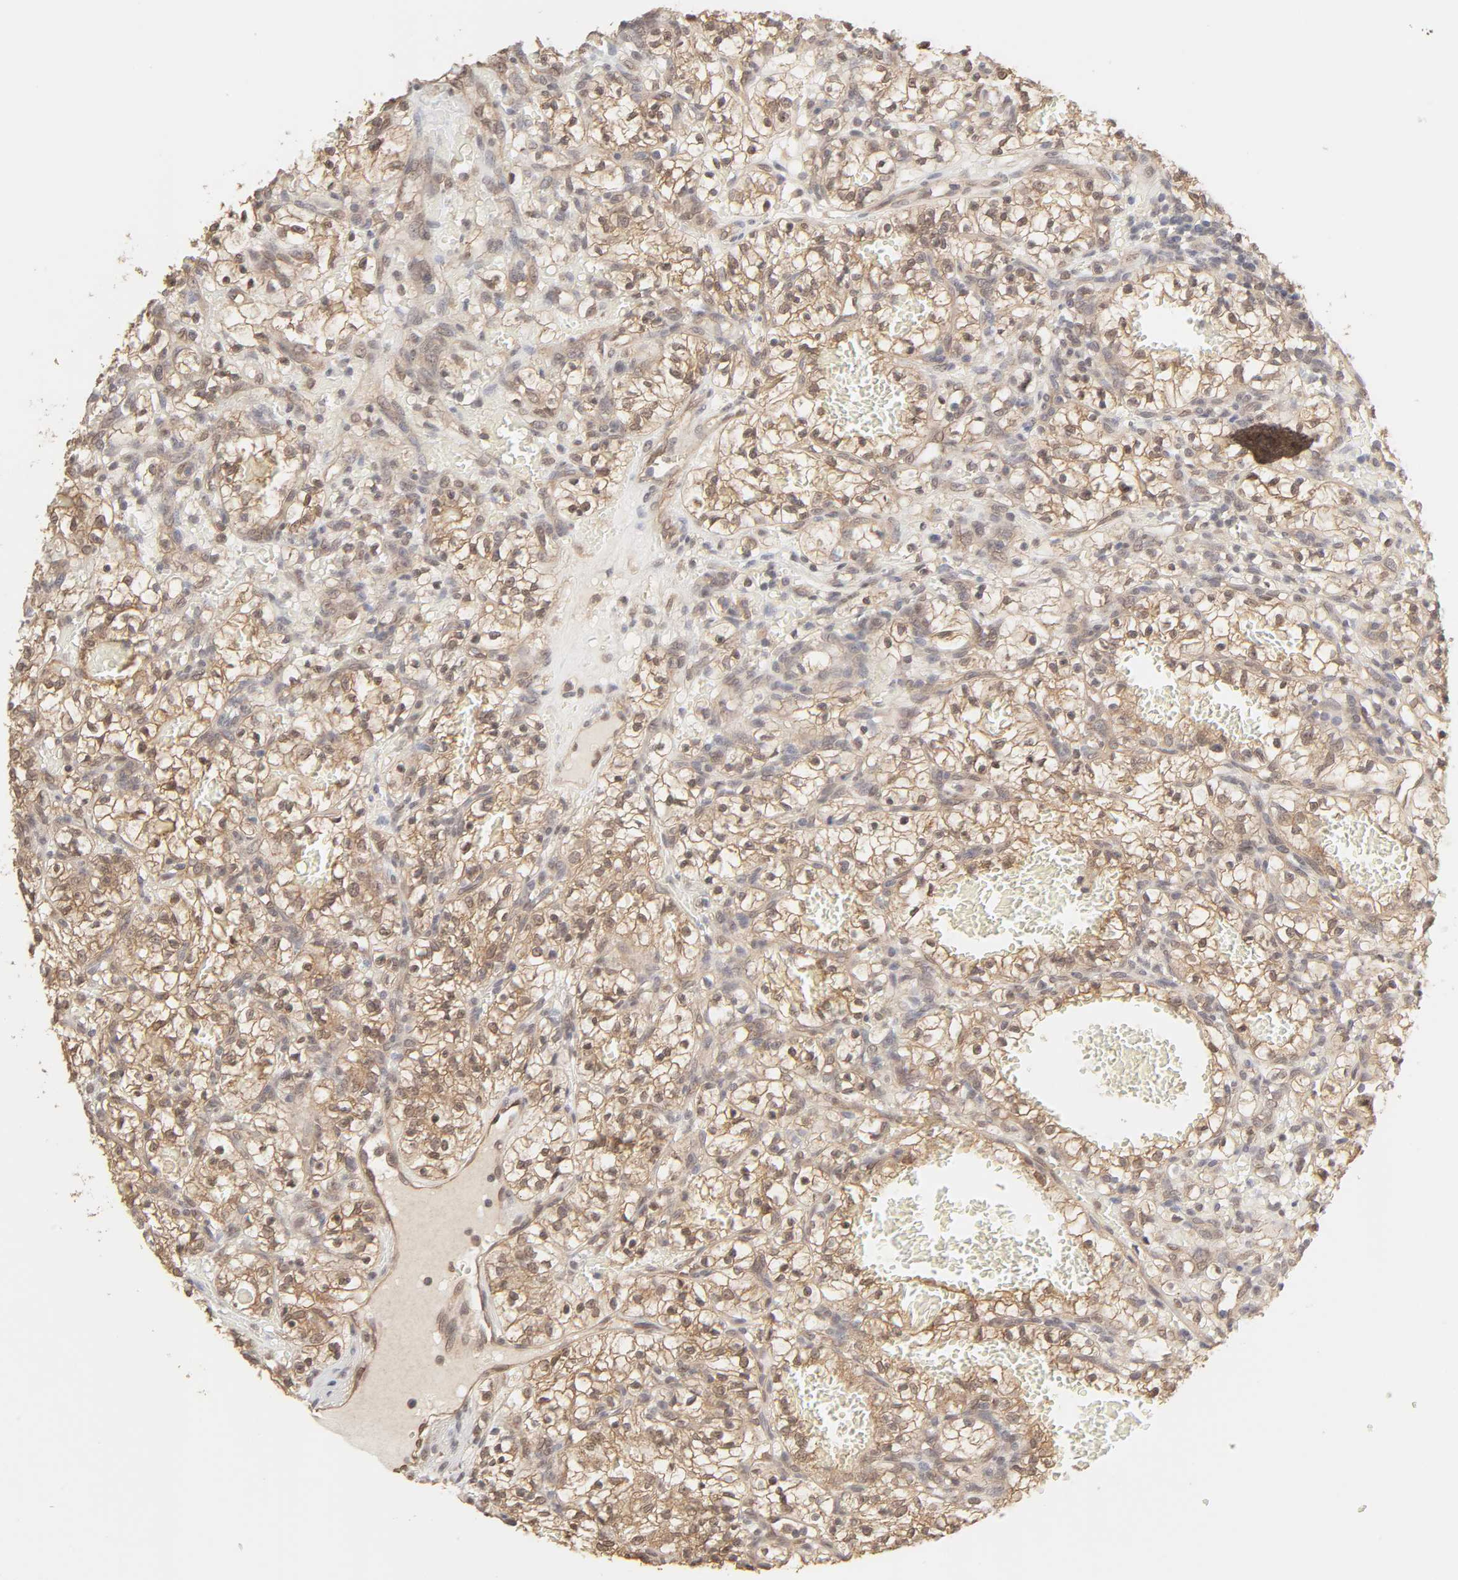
{"staining": {"intensity": "moderate", "quantity": ">75%", "location": "cytoplasmic/membranous"}, "tissue": "renal cancer", "cell_type": "Tumor cells", "image_type": "cancer", "snomed": [{"axis": "morphology", "description": "Adenocarcinoma, NOS"}, {"axis": "topography", "description": "Kidney"}], "caption": "Immunohistochemical staining of renal adenocarcinoma displays moderate cytoplasmic/membranous protein positivity in about >75% of tumor cells.", "gene": "MAPK1", "patient": {"sex": "female", "age": 57}}